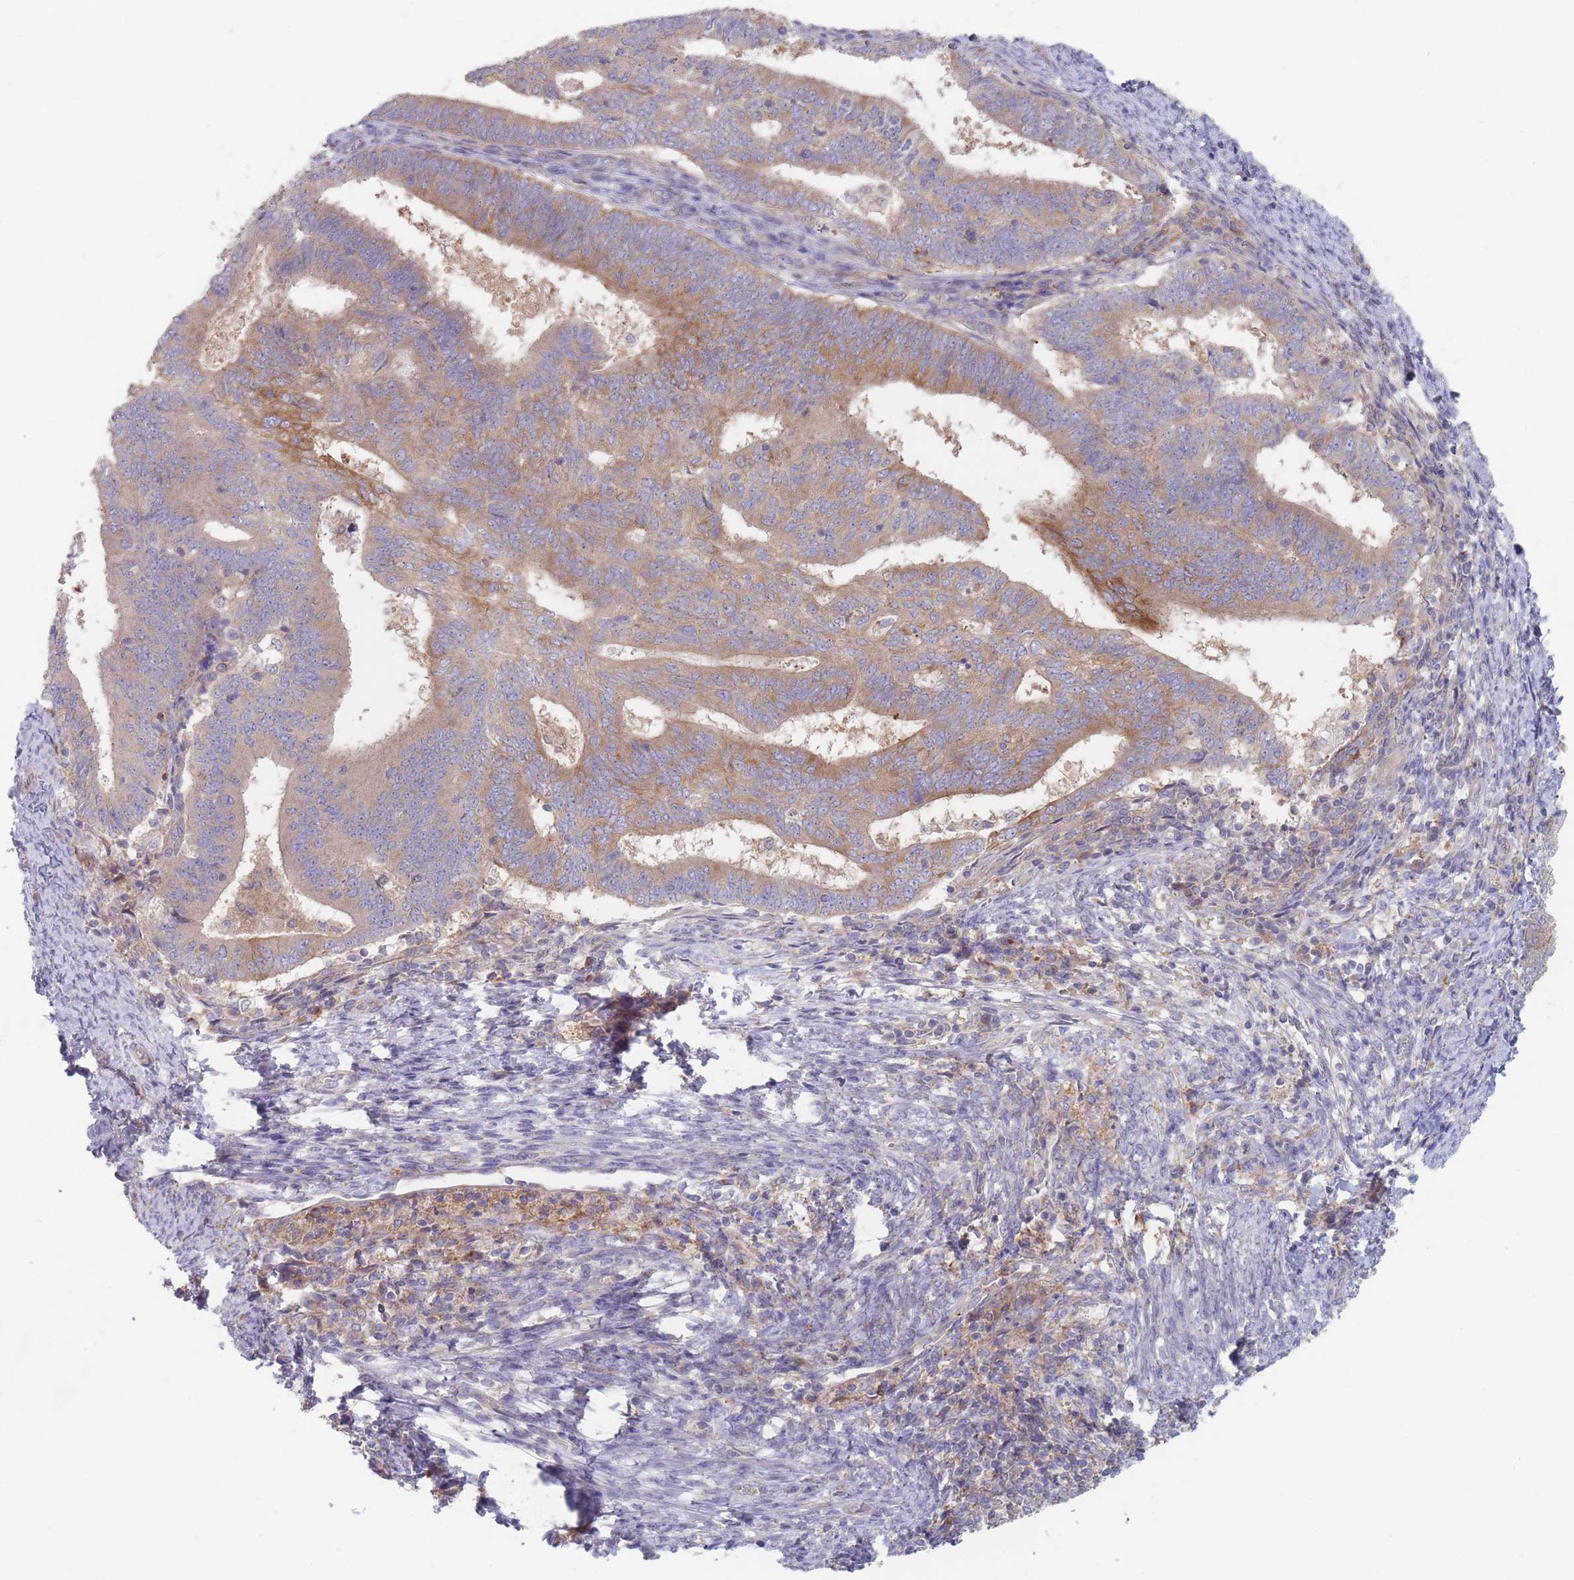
{"staining": {"intensity": "moderate", "quantity": ">75%", "location": "cytoplasmic/membranous"}, "tissue": "endometrial cancer", "cell_type": "Tumor cells", "image_type": "cancer", "snomed": [{"axis": "morphology", "description": "Adenocarcinoma, NOS"}, {"axis": "topography", "description": "Endometrium"}], "caption": "IHC photomicrograph of human adenocarcinoma (endometrial) stained for a protein (brown), which reveals medium levels of moderate cytoplasmic/membranous staining in about >75% of tumor cells.", "gene": "EFCC1", "patient": {"sex": "female", "age": 70}}